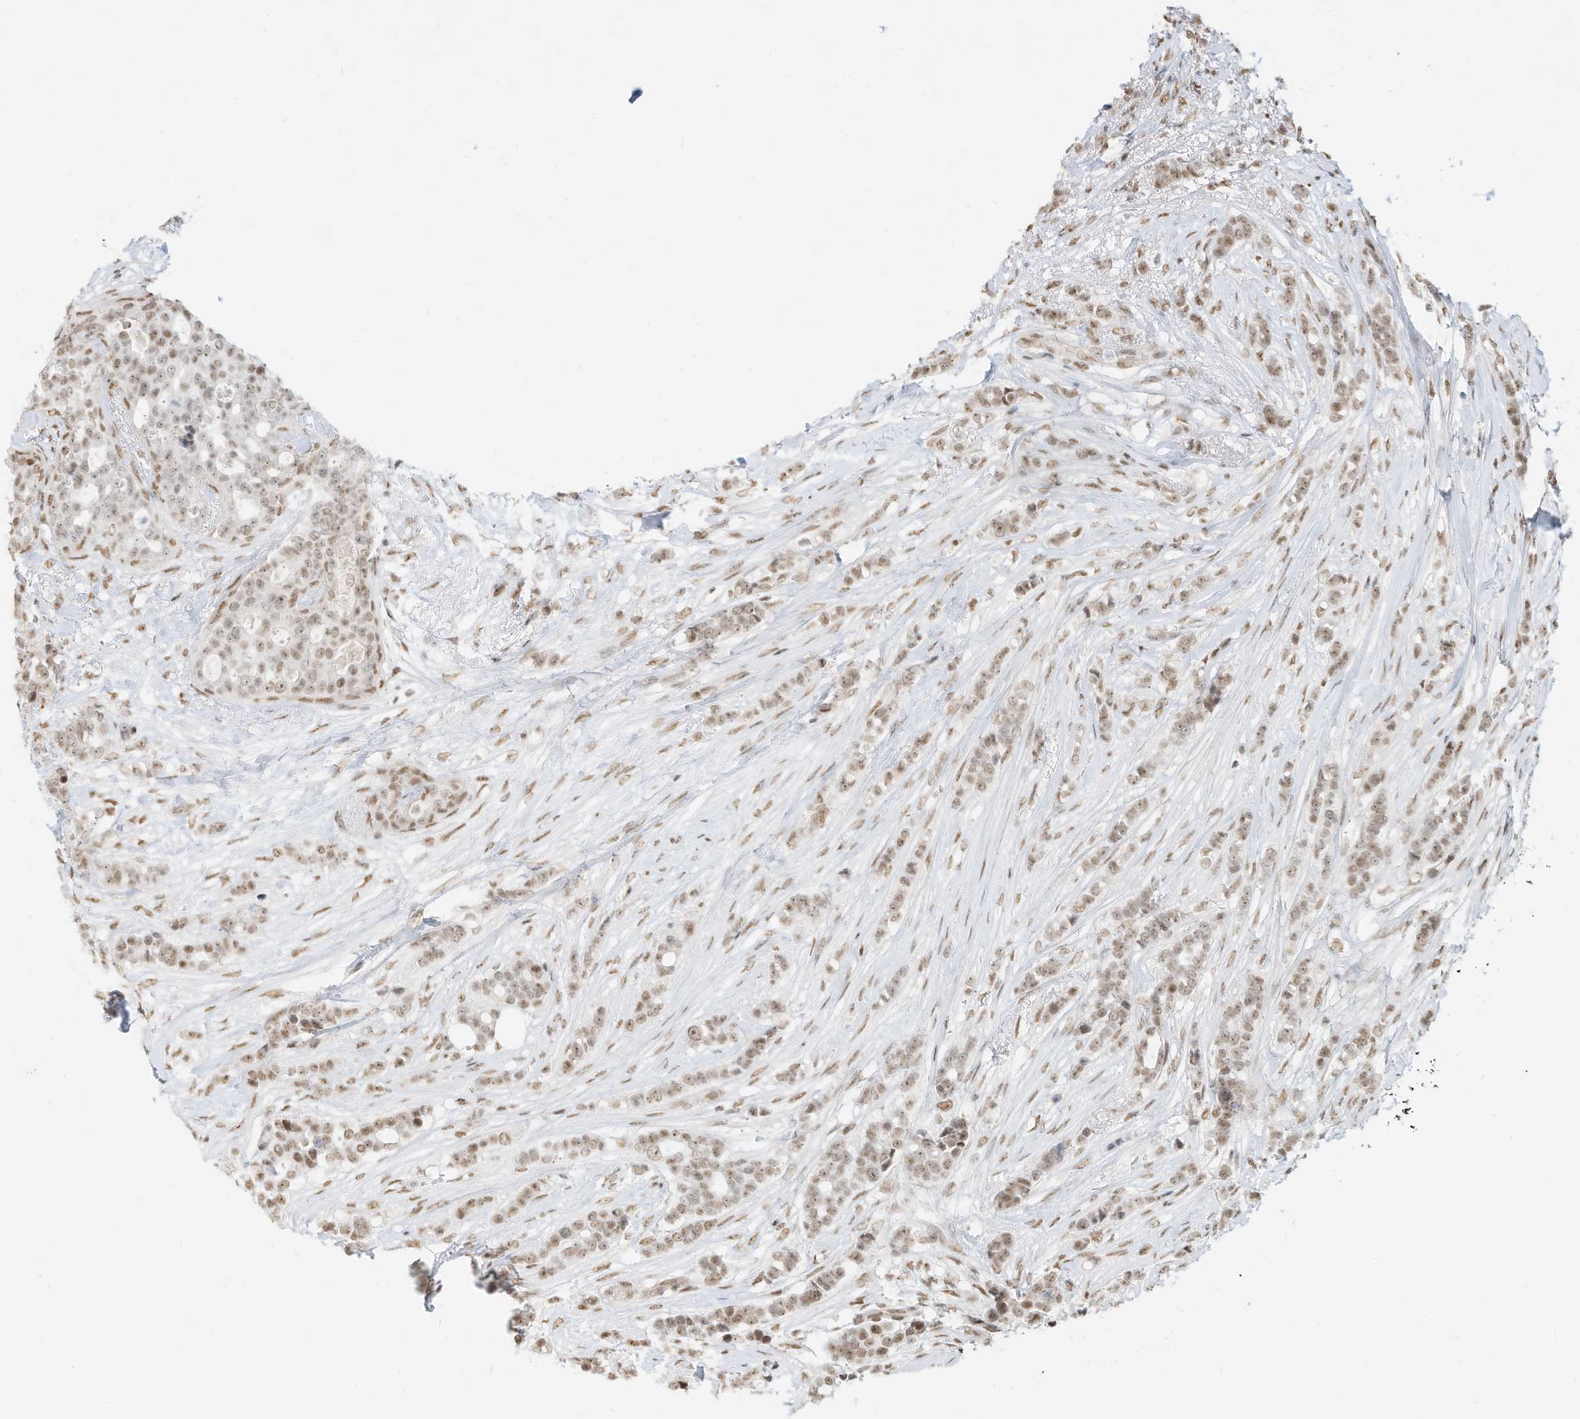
{"staining": {"intensity": "weak", "quantity": ">75%", "location": "nuclear"}, "tissue": "breast cancer", "cell_type": "Tumor cells", "image_type": "cancer", "snomed": [{"axis": "morphology", "description": "Lobular carcinoma"}, {"axis": "topography", "description": "Breast"}], "caption": "A high-resolution image shows immunohistochemistry (IHC) staining of lobular carcinoma (breast), which exhibits weak nuclear positivity in approximately >75% of tumor cells.", "gene": "NHSL1", "patient": {"sex": "female", "age": 51}}